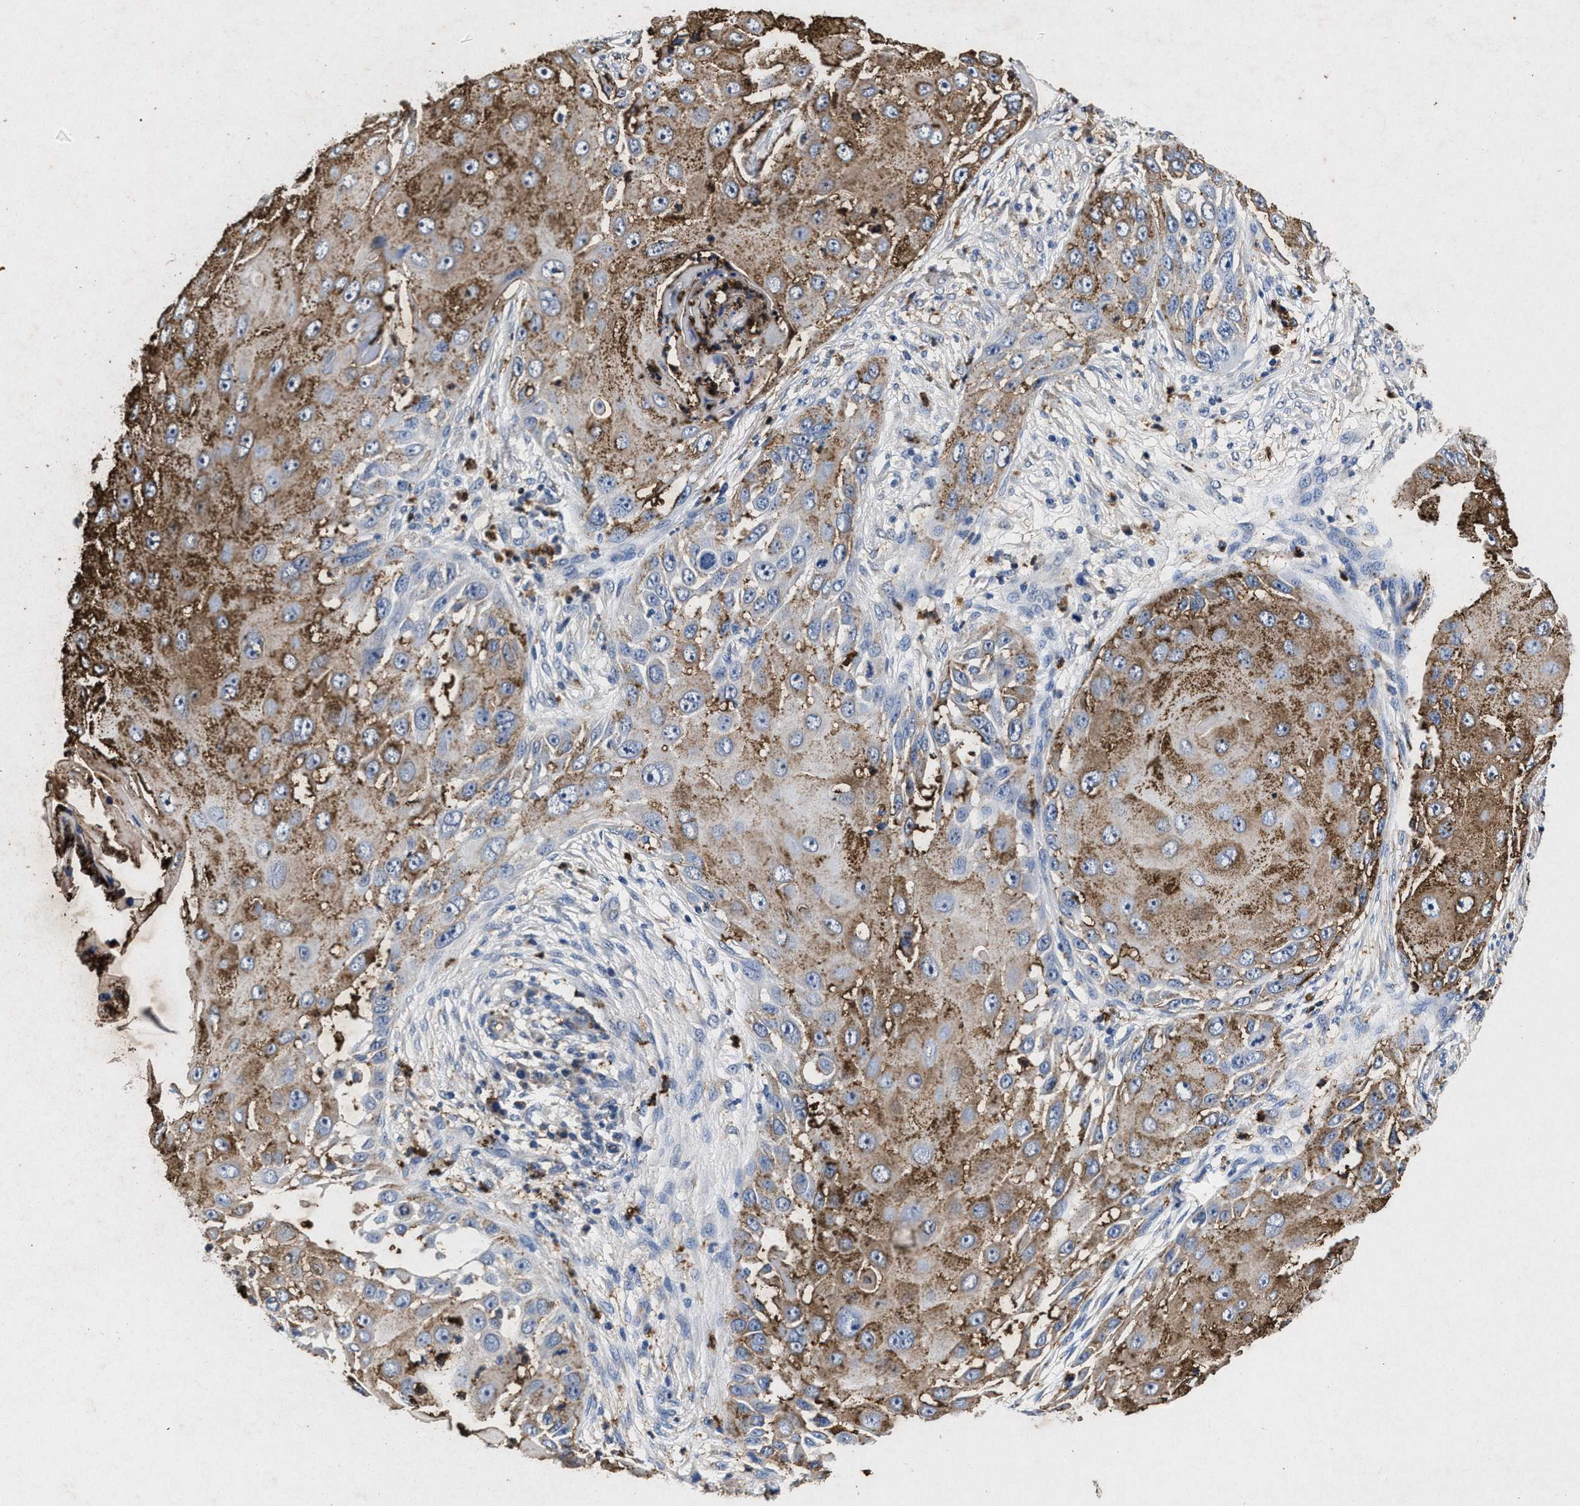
{"staining": {"intensity": "moderate", "quantity": ">75%", "location": "cytoplasmic/membranous"}, "tissue": "skin cancer", "cell_type": "Tumor cells", "image_type": "cancer", "snomed": [{"axis": "morphology", "description": "Squamous cell carcinoma, NOS"}, {"axis": "topography", "description": "Skin"}], "caption": "Protein expression by immunohistochemistry demonstrates moderate cytoplasmic/membranous expression in approximately >75% of tumor cells in skin cancer.", "gene": "LTB4R2", "patient": {"sex": "female", "age": 44}}